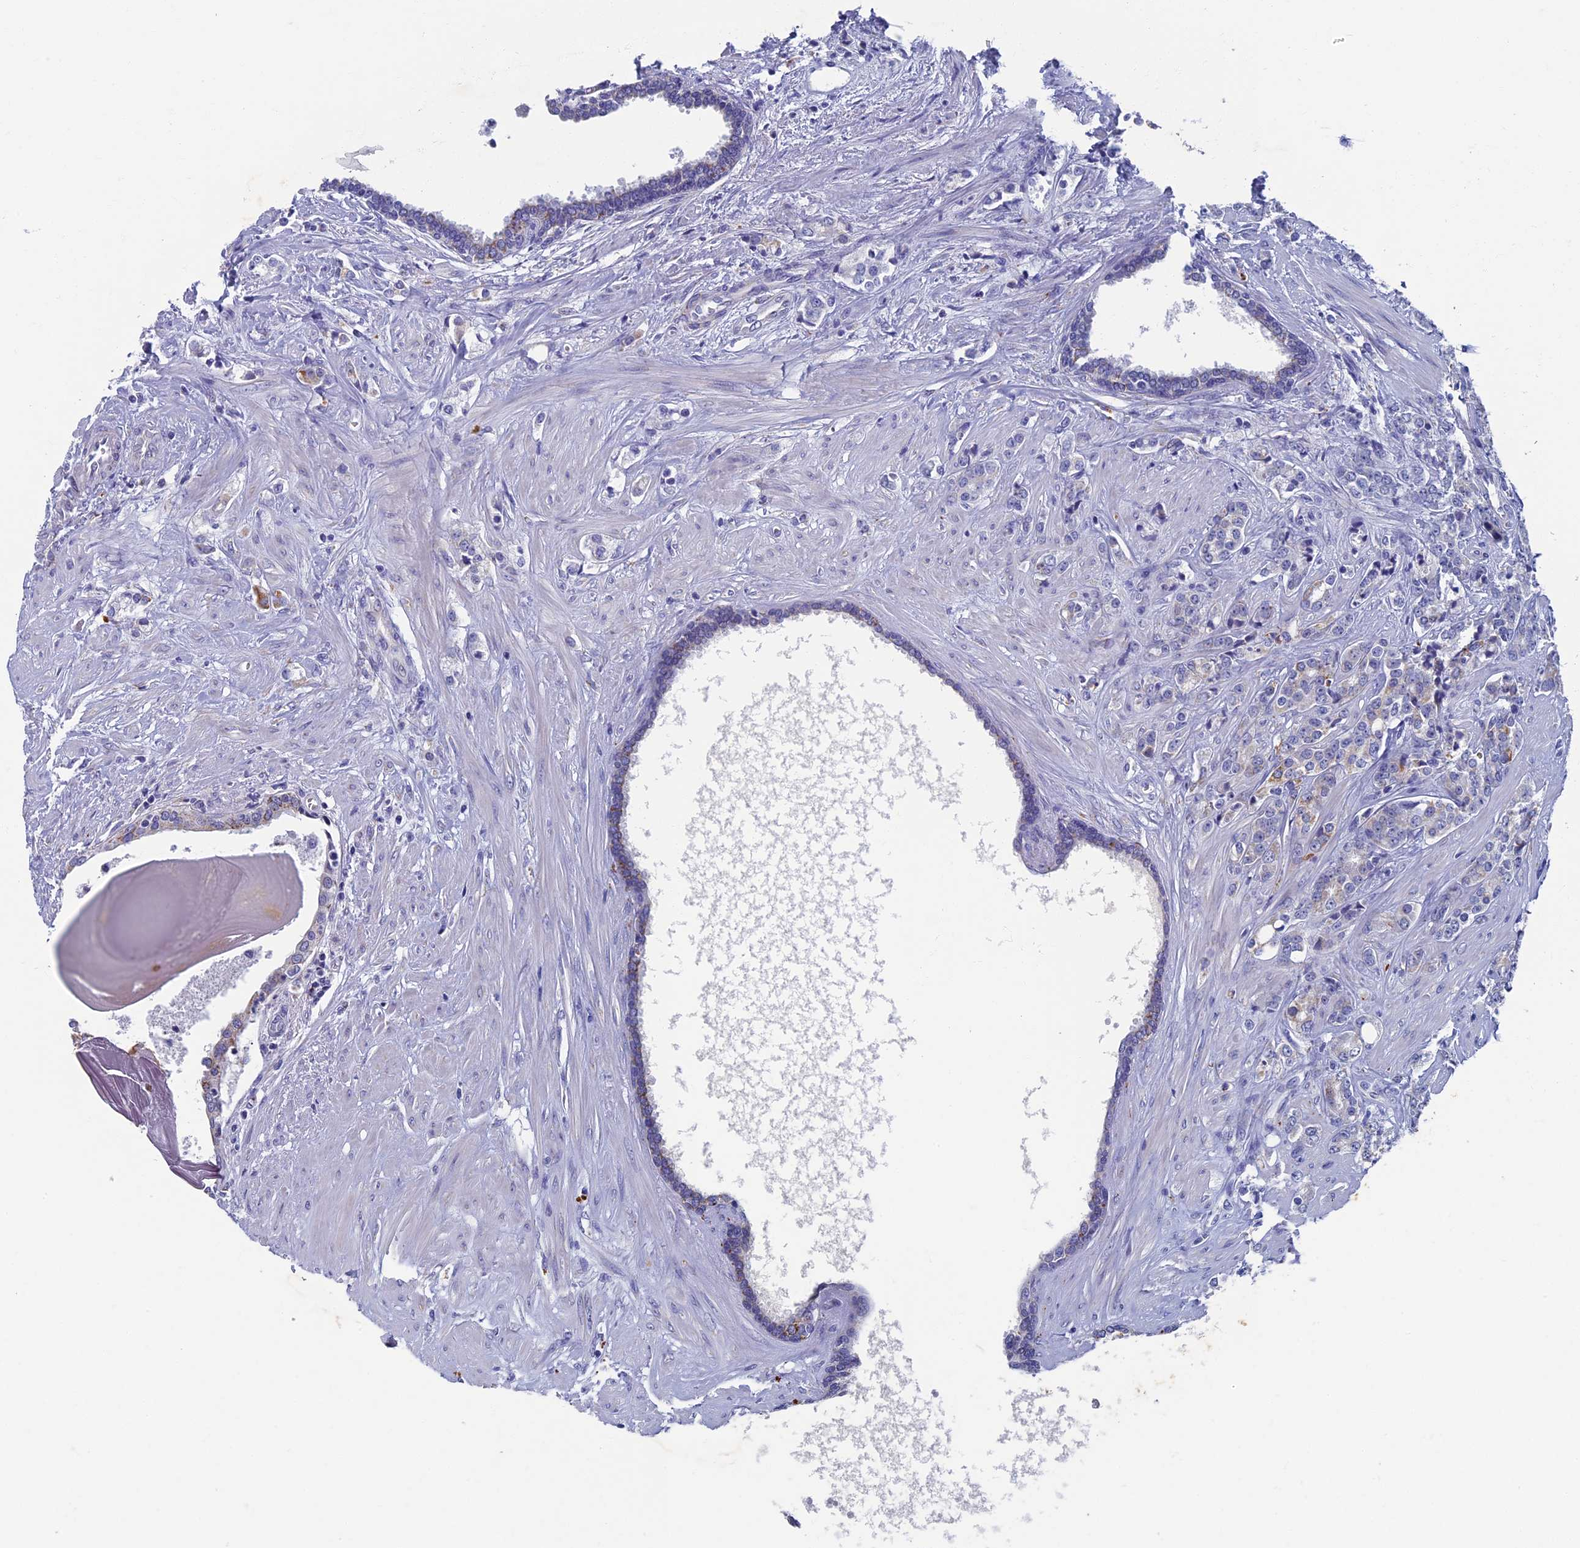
{"staining": {"intensity": "negative", "quantity": "none", "location": "none"}, "tissue": "prostate cancer", "cell_type": "Tumor cells", "image_type": "cancer", "snomed": [{"axis": "morphology", "description": "Adenocarcinoma, High grade"}, {"axis": "topography", "description": "Prostate"}], "caption": "Tumor cells are negative for protein expression in human prostate high-grade adenocarcinoma.", "gene": "OAT", "patient": {"sex": "male", "age": 62}}